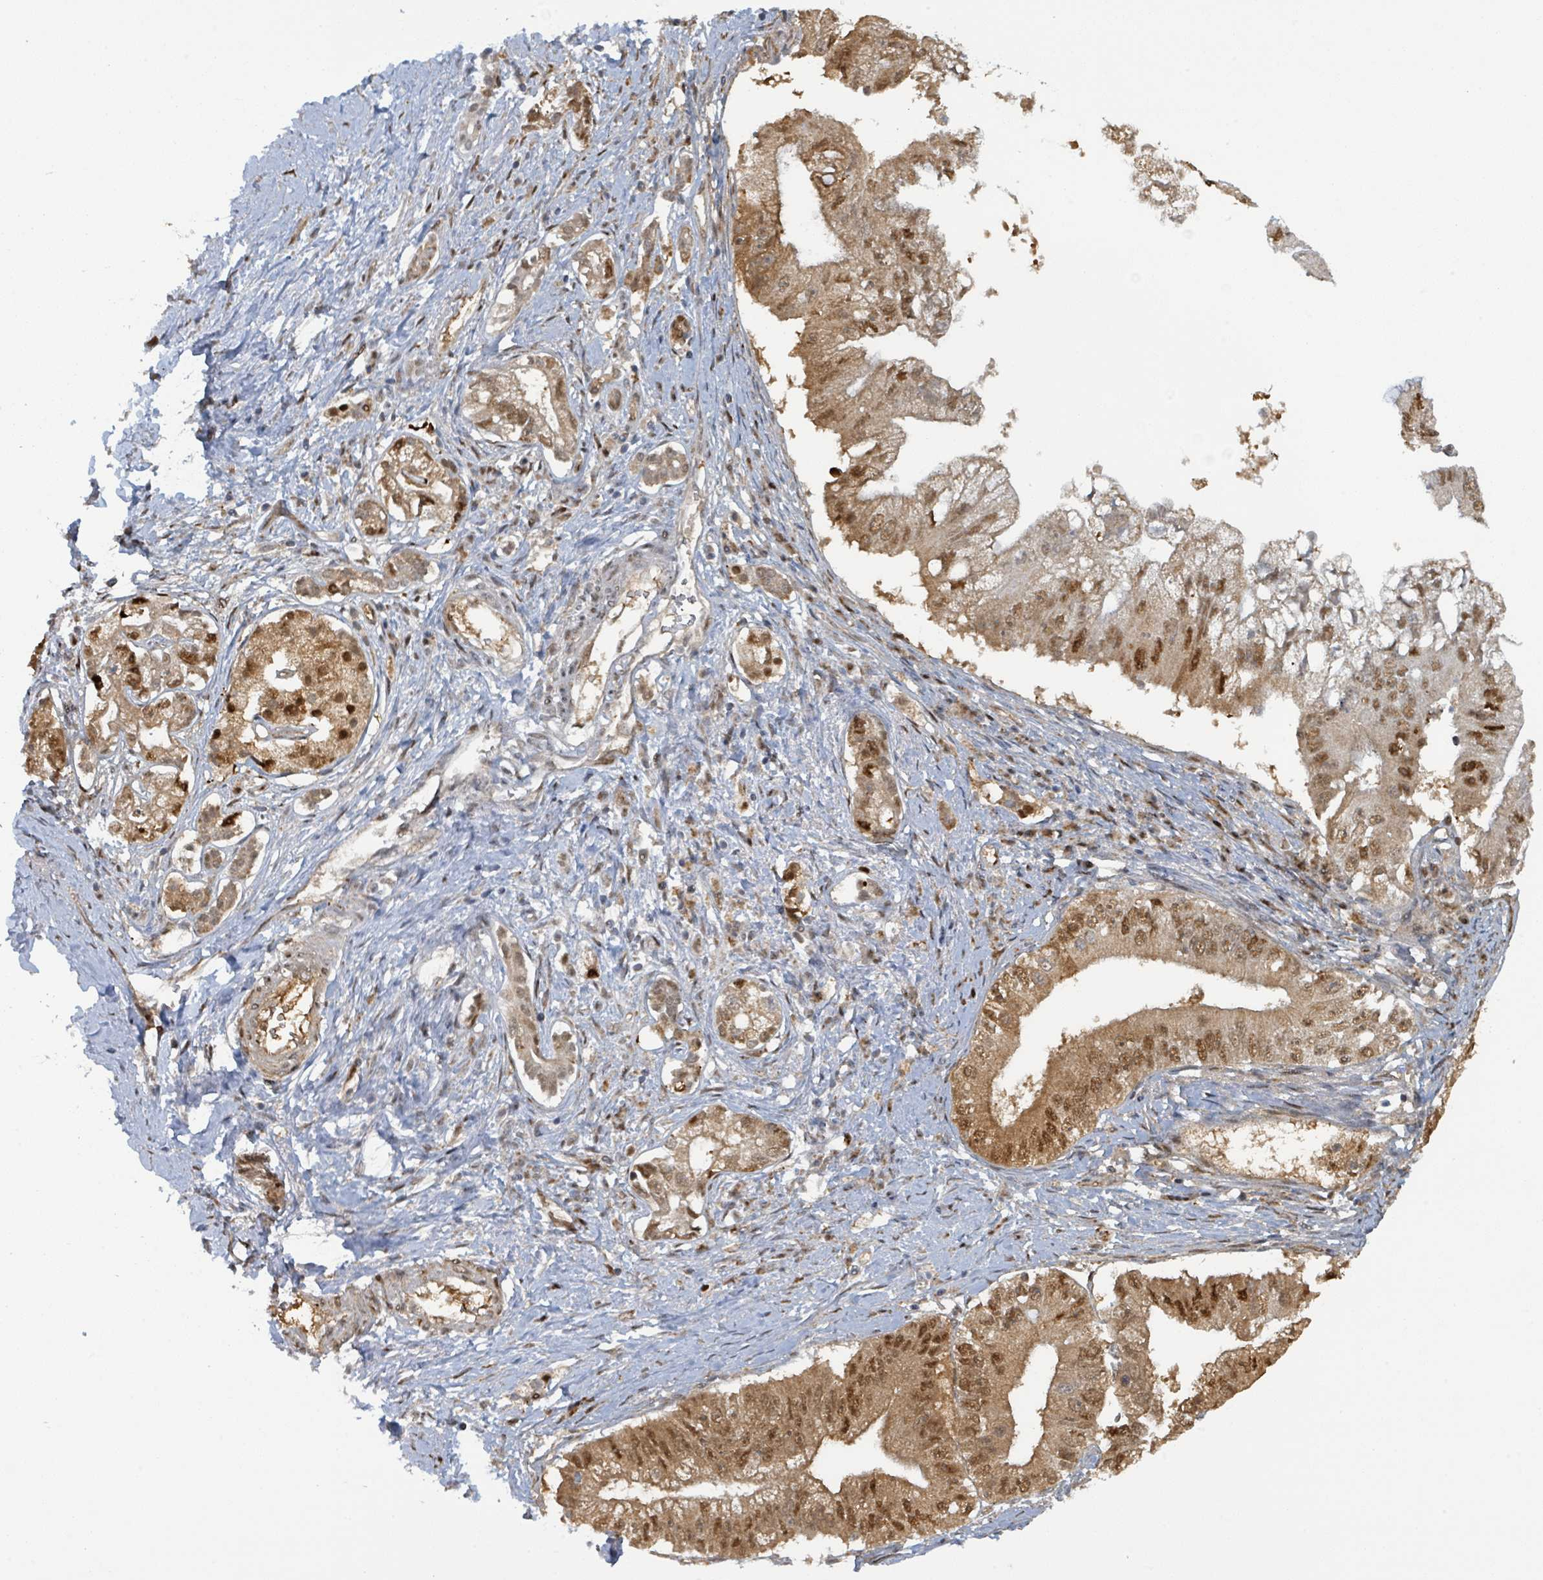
{"staining": {"intensity": "strong", "quantity": ">75%", "location": "cytoplasmic/membranous,nuclear"}, "tissue": "pancreatic cancer", "cell_type": "Tumor cells", "image_type": "cancer", "snomed": [{"axis": "morphology", "description": "Adenocarcinoma, NOS"}, {"axis": "topography", "description": "Pancreas"}], "caption": "Protein analysis of adenocarcinoma (pancreatic) tissue reveals strong cytoplasmic/membranous and nuclear expression in about >75% of tumor cells.", "gene": "PSMB7", "patient": {"sex": "male", "age": 70}}